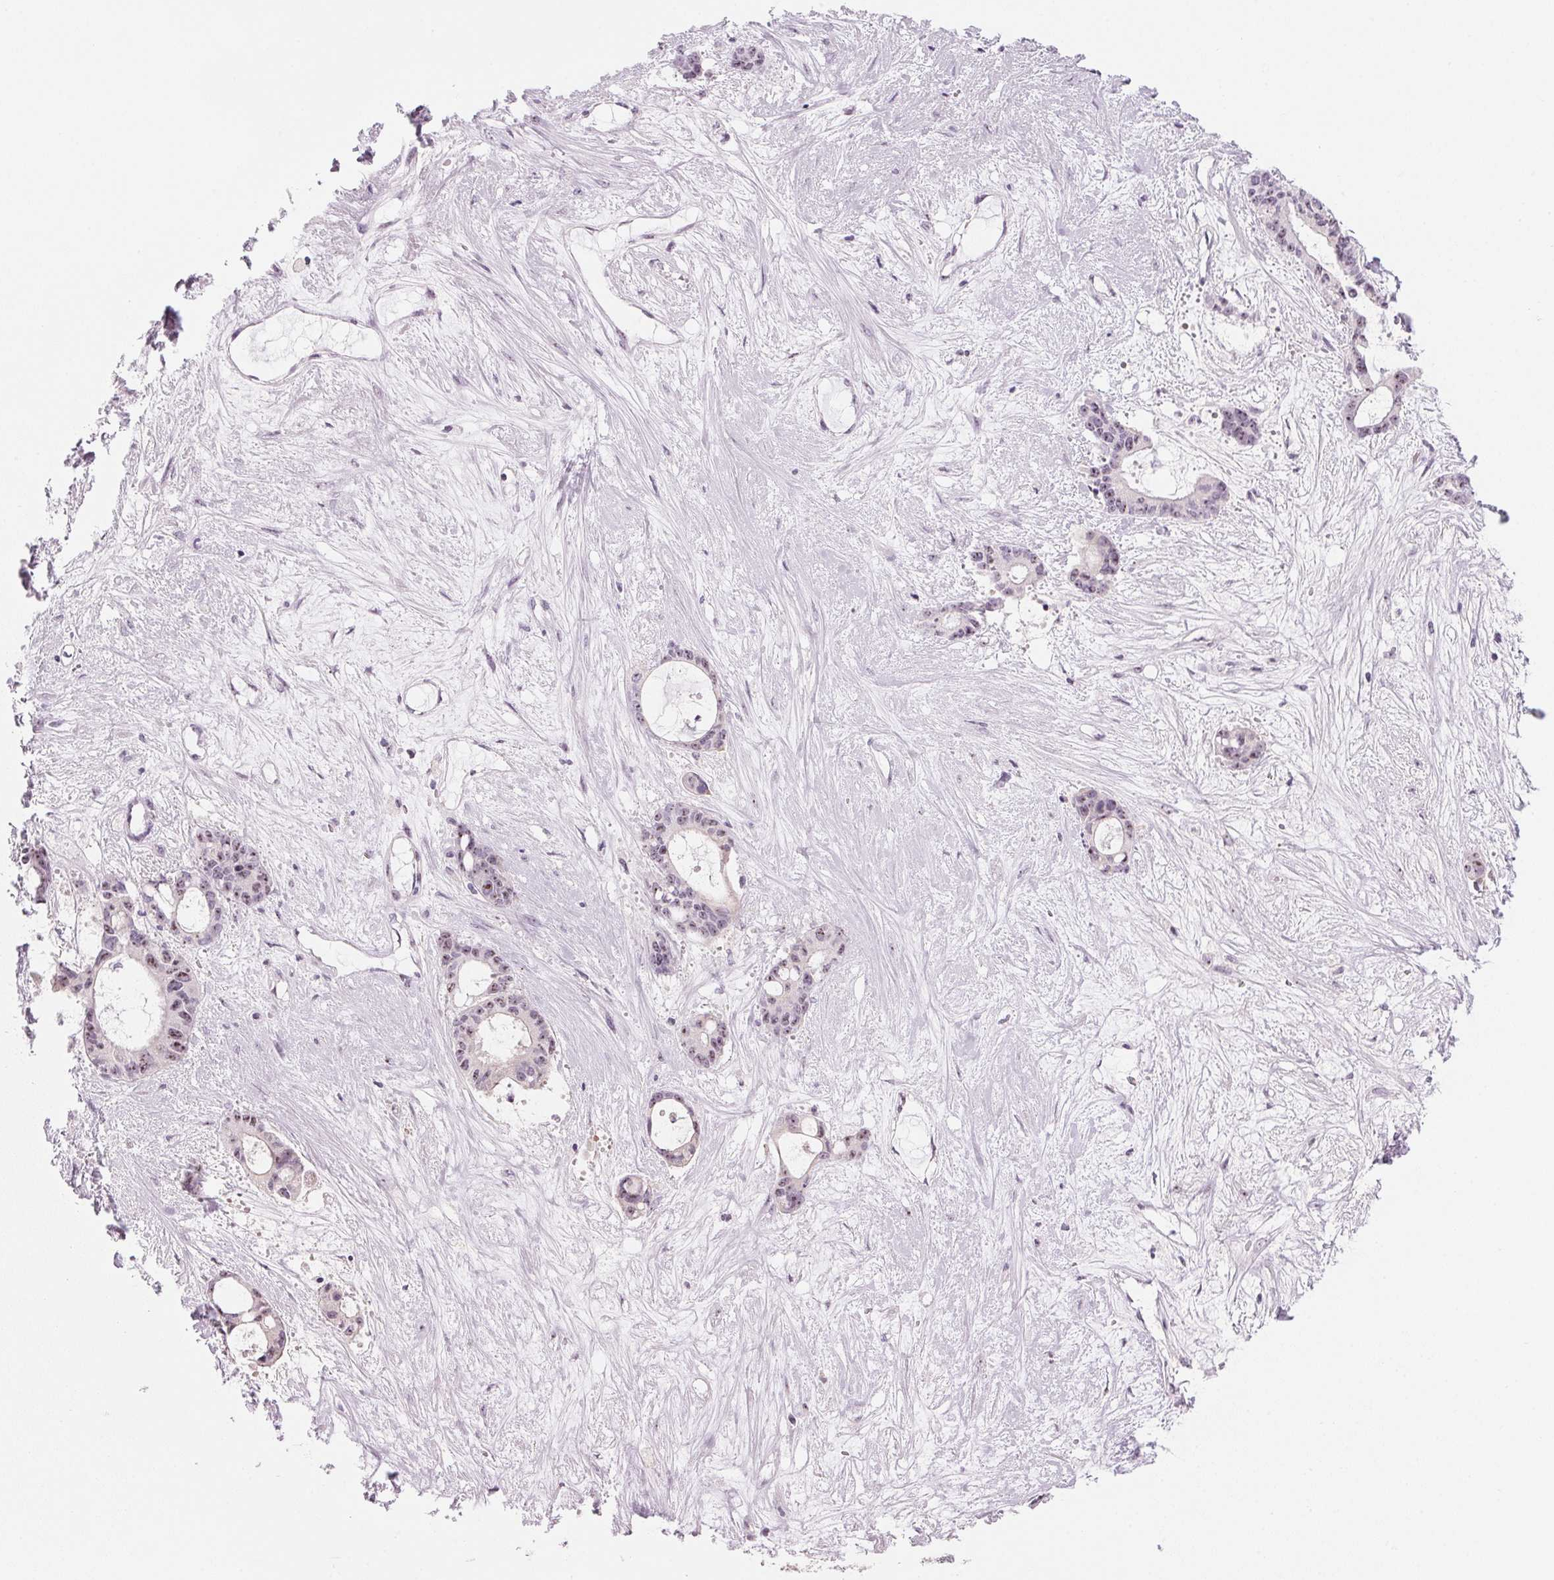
{"staining": {"intensity": "moderate", "quantity": "<25%", "location": "nuclear"}, "tissue": "liver cancer", "cell_type": "Tumor cells", "image_type": "cancer", "snomed": [{"axis": "morphology", "description": "Normal tissue, NOS"}, {"axis": "morphology", "description": "Cholangiocarcinoma"}, {"axis": "topography", "description": "Liver"}, {"axis": "topography", "description": "Peripheral nerve tissue"}], "caption": "Immunohistochemical staining of liver cancer displays moderate nuclear protein positivity in approximately <25% of tumor cells.", "gene": "DNTTIP2", "patient": {"sex": "female", "age": 73}}